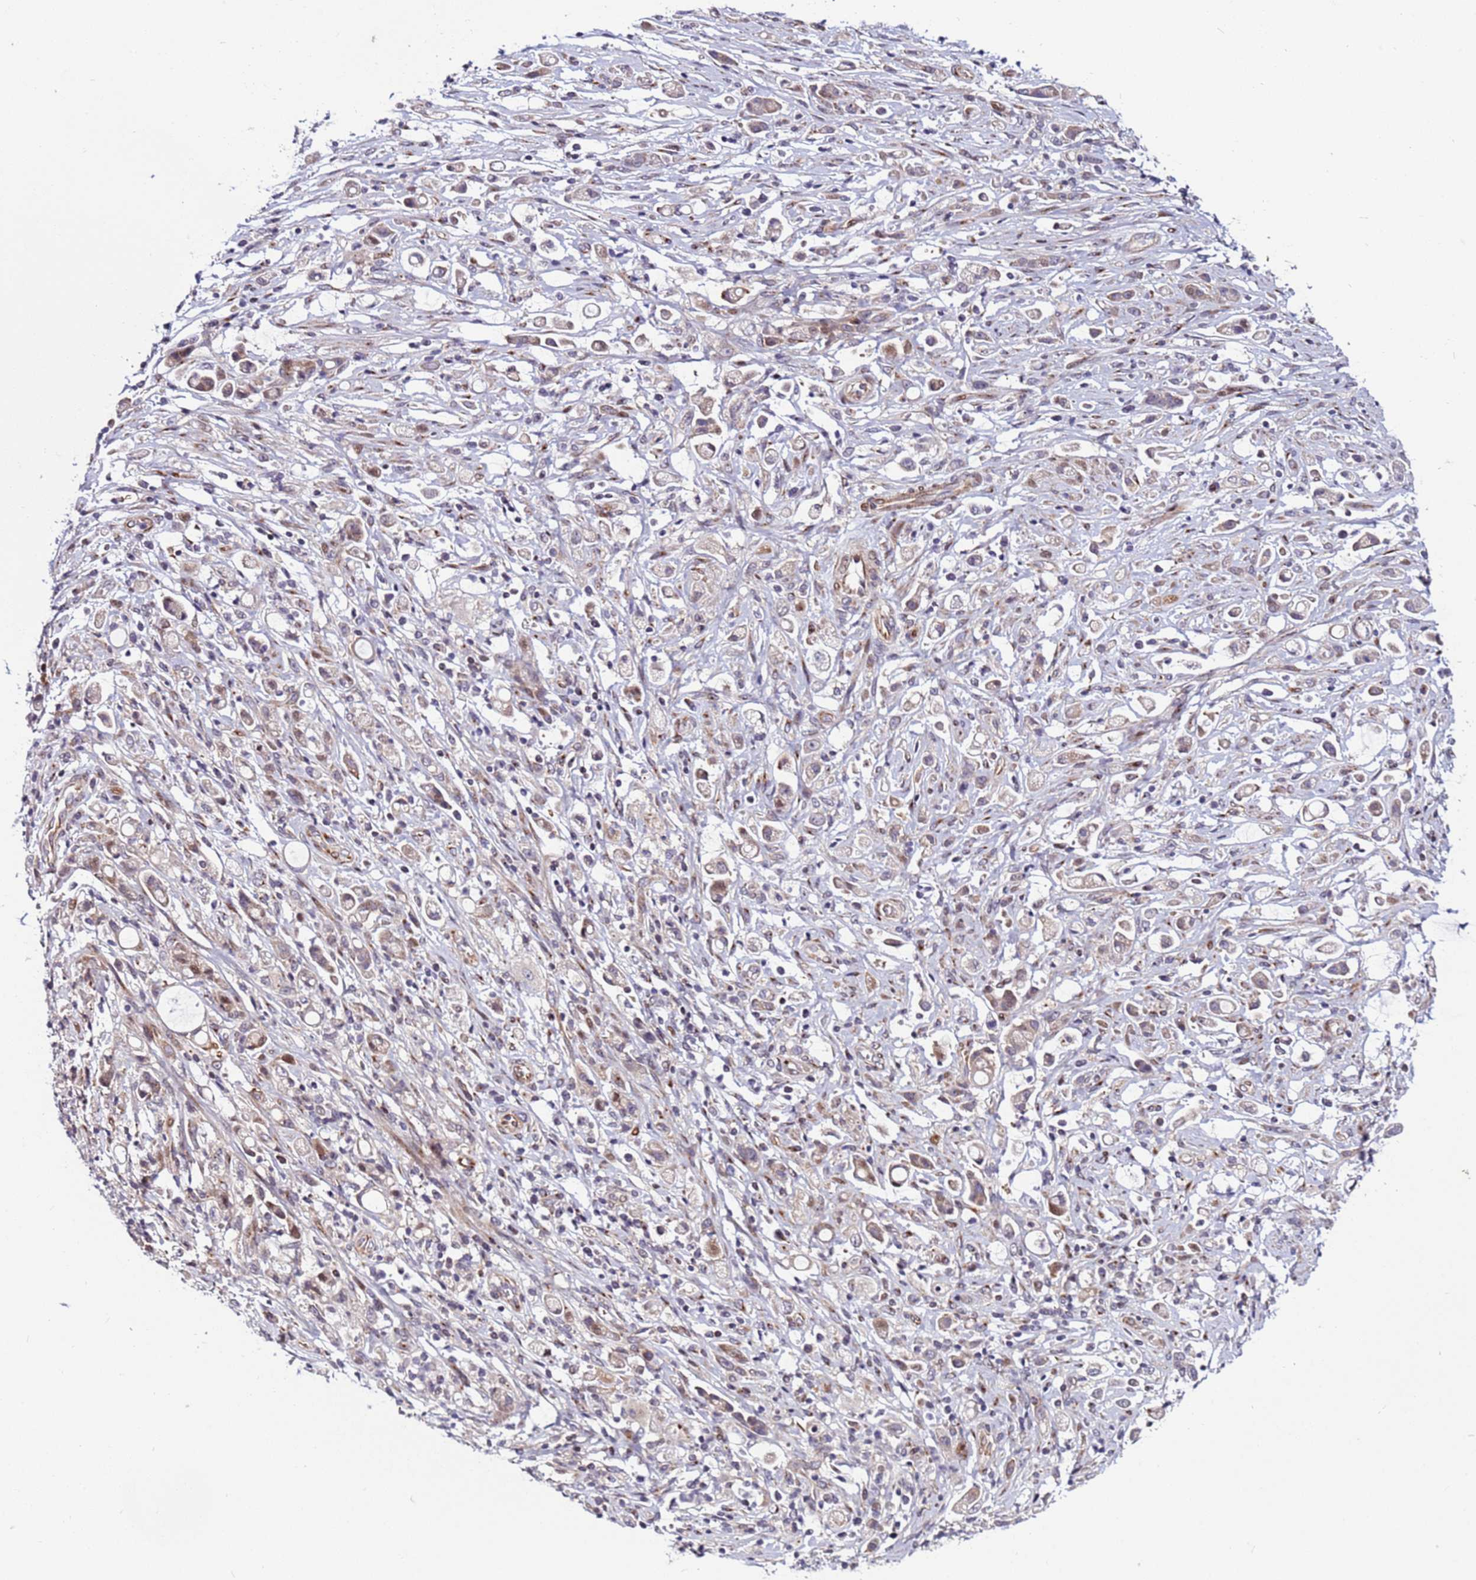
{"staining": {"intensity": "moderate", "quantity": "<25%", "location": "cytoplasmic/membranous,nuclear"}, "tissue": "stomach cancer", "cell_type": "Tumor cells", "image_type": "cancer", "snomed": [{"axis": "morphology", "description": "Adenocarcinoma, NOS"}, {"axis": "topography", "description": "Stomach"}], "caption": "Stomach adenocarcinoma stained with a brown dye shows moderate cytoplasmic/membranous and nuclear positive positivity in about <25% of tumor cells.", "gene": "WBP11", "patient": {"sex": "female", "age": 60}}